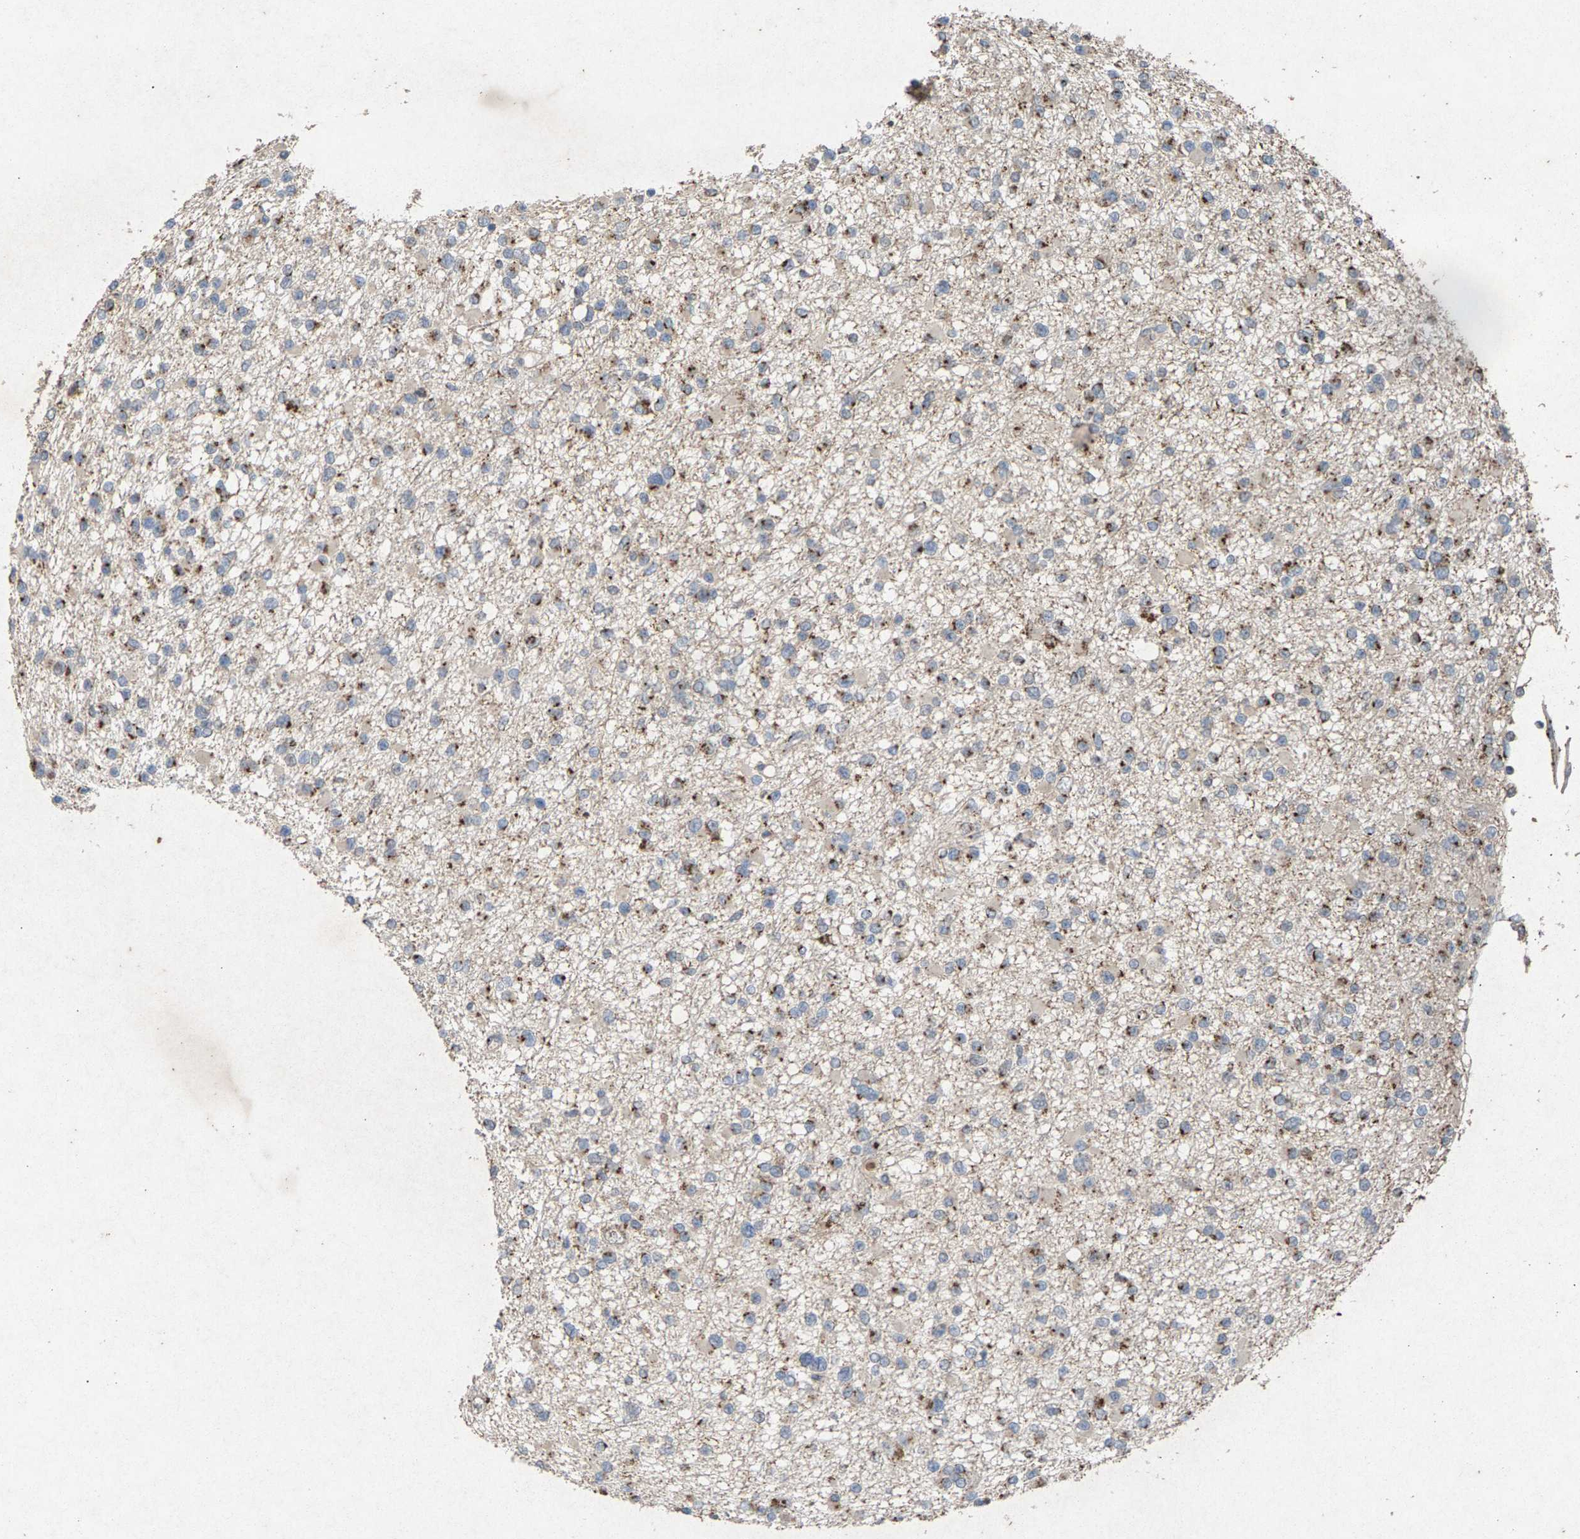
{"staining": {"intensity": "moderate", "quantity": ">75%", "location": "cytoplasmic/membranous"}, "tissue": "glioma", "cell_type": "Tumor cells", "image_type": "cancer", "snomed": [{"axis": "morphology", "description": "Glioma, malignant, Low grade"}, {"axis": "topography", "description": "Brain"}], "caption": "Immunohistochemistry (IHC) (DAB (3,3'-diaminobenzidine)) staining of malignant glioma (low-grade) shows moderate cytoplasmic/membranous protein positivity in about >75% of tumor cells.", "gene": "MAN2A1", "patient": {"sex": "female", "age": 22}}